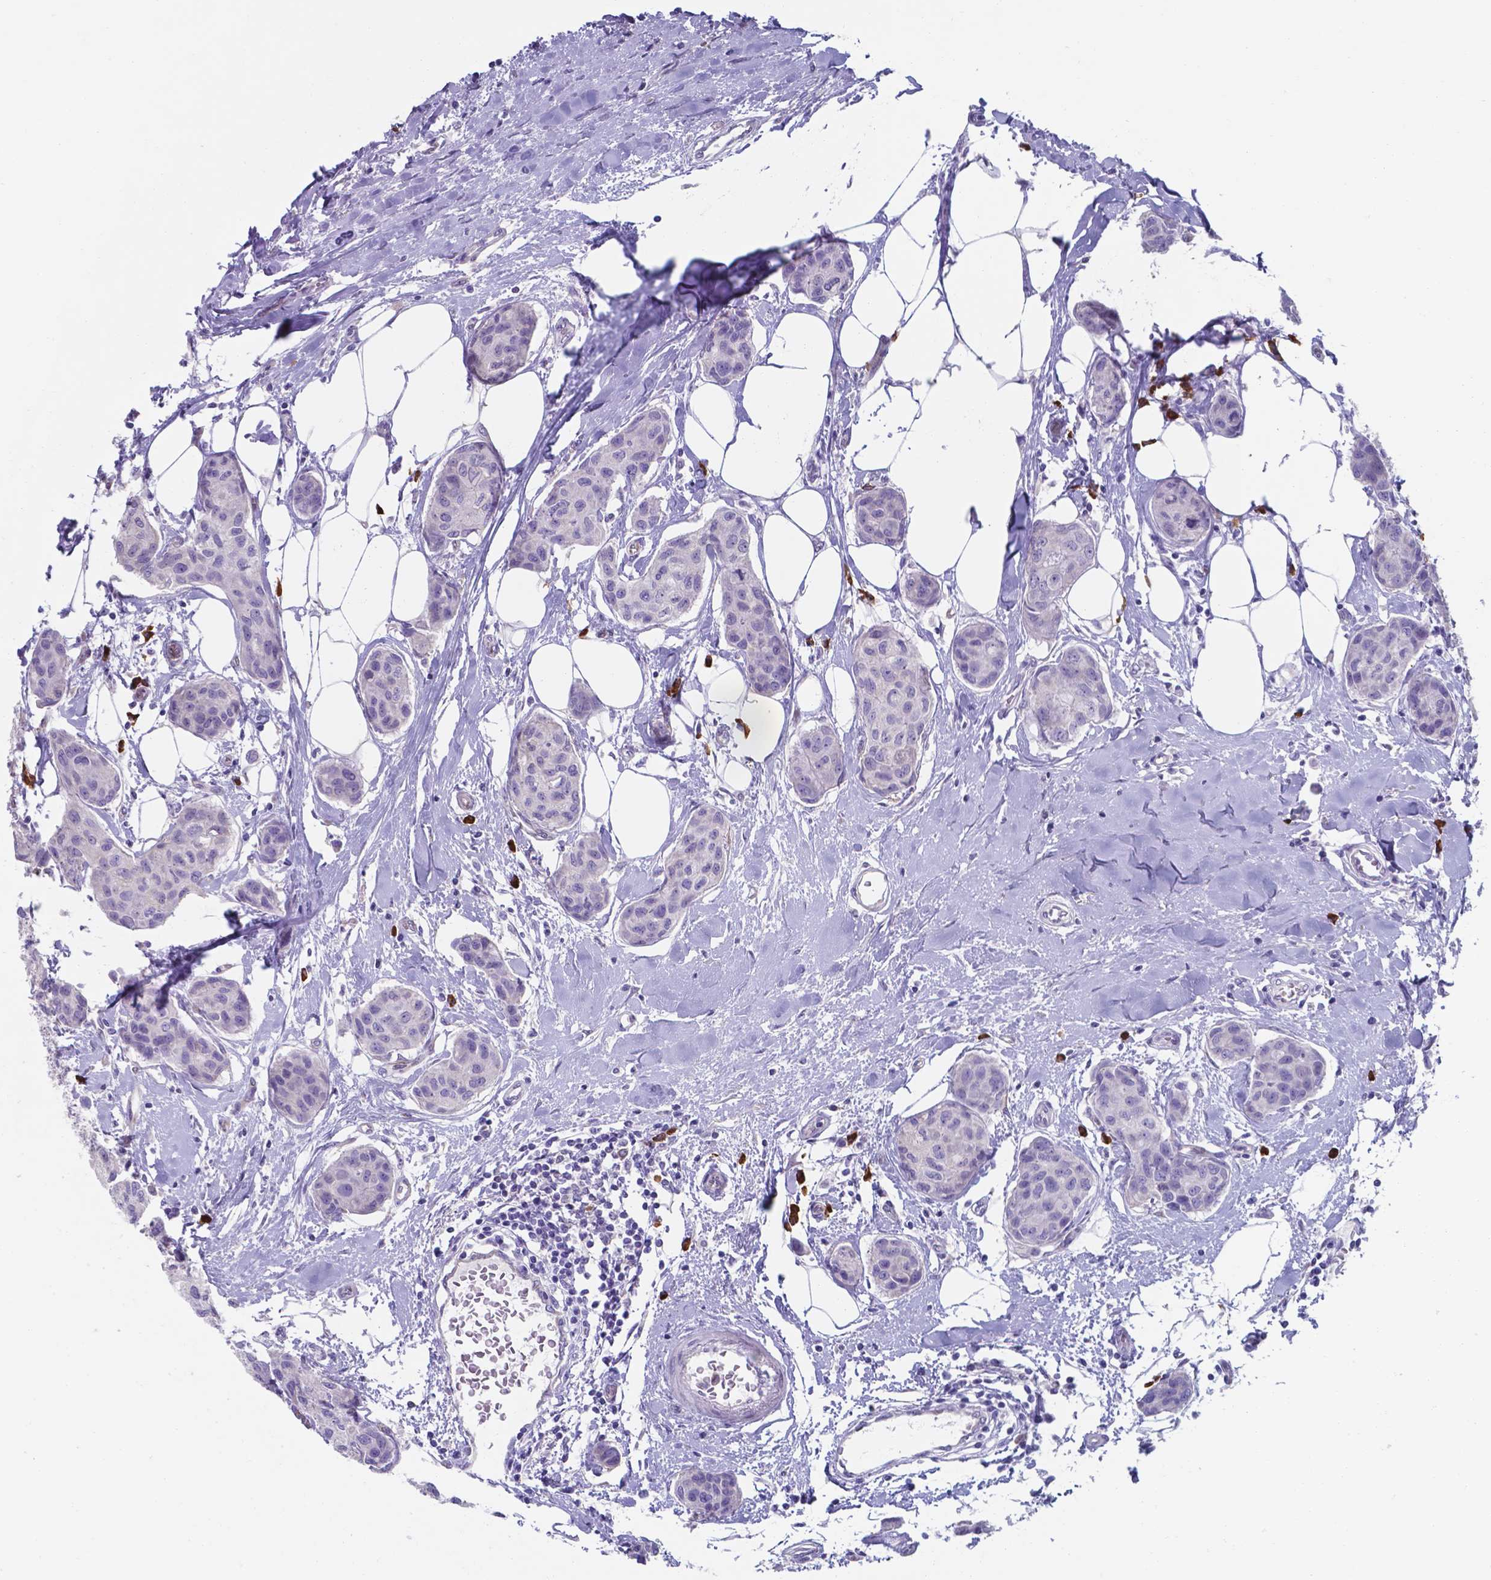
{"staining": {"intensity": "negative", "quantity": "none", "location": "none"}, "tissue": "breast cancer", "cell_type": "Tumor cells", "image_type": "cancer", "snomed": [{"axis": "morphology", "description": "Duct carcinoma"}, {"axis": "topography", "description": "Breast"}], "caption": "IHC micrograph of neoplastic tissue: breast cancer (intraductal carcinoma) stained with DAB (3,3'-diaminobenzidine) displays no significant protein staining in tumor cells. (Stains: DAB immunohistochemistry with hematoxylin counter stain, Microscopy: brightfield microscopy at high magnification).", "gene": "UBE2J1", "patient": {"sex": "female", "age": 80}}